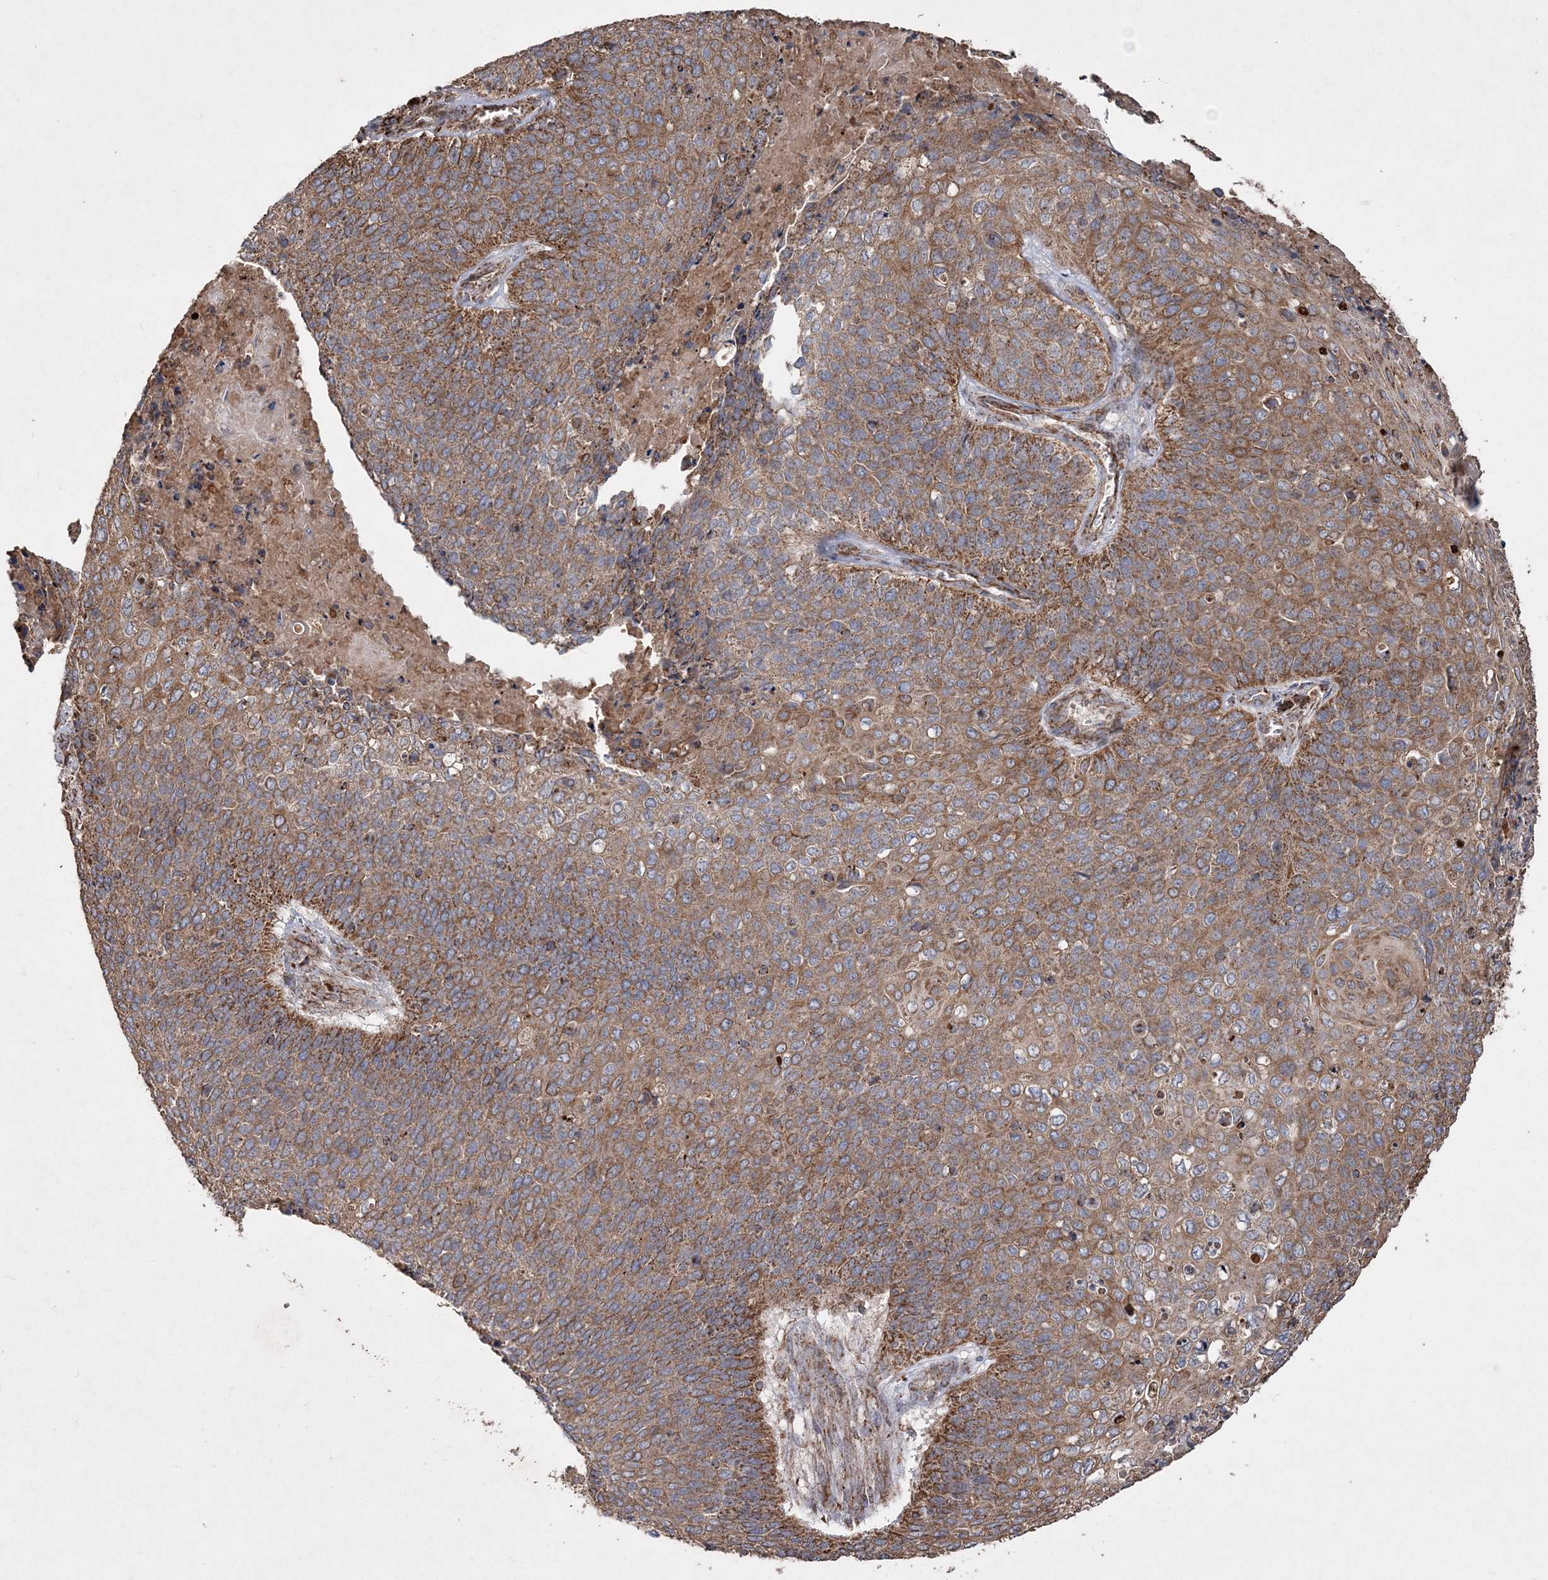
{"staining": {"intensity": "moderate", "quantity": ">75%", "location": "cytoplasmic/membranous"}, "tissue": "cervical cancer", "cell_type": "Tumor cells", "image_type": "cancer", "snomed": [{"axis": "morphology", "description": "Squamous cell carcinoma, NOS"}, {"axis": "topography", "description": "Cervix"}], "caption": "Cervical cancer was stained to show a protein in brown. There is medium levels of moderate cytoplasmic/membranous positivity in approximately >75% of tumor cells. Nuclei are stained in blue.", "gene": "POC5", "patient": {"sex": "female", "age": 39}}